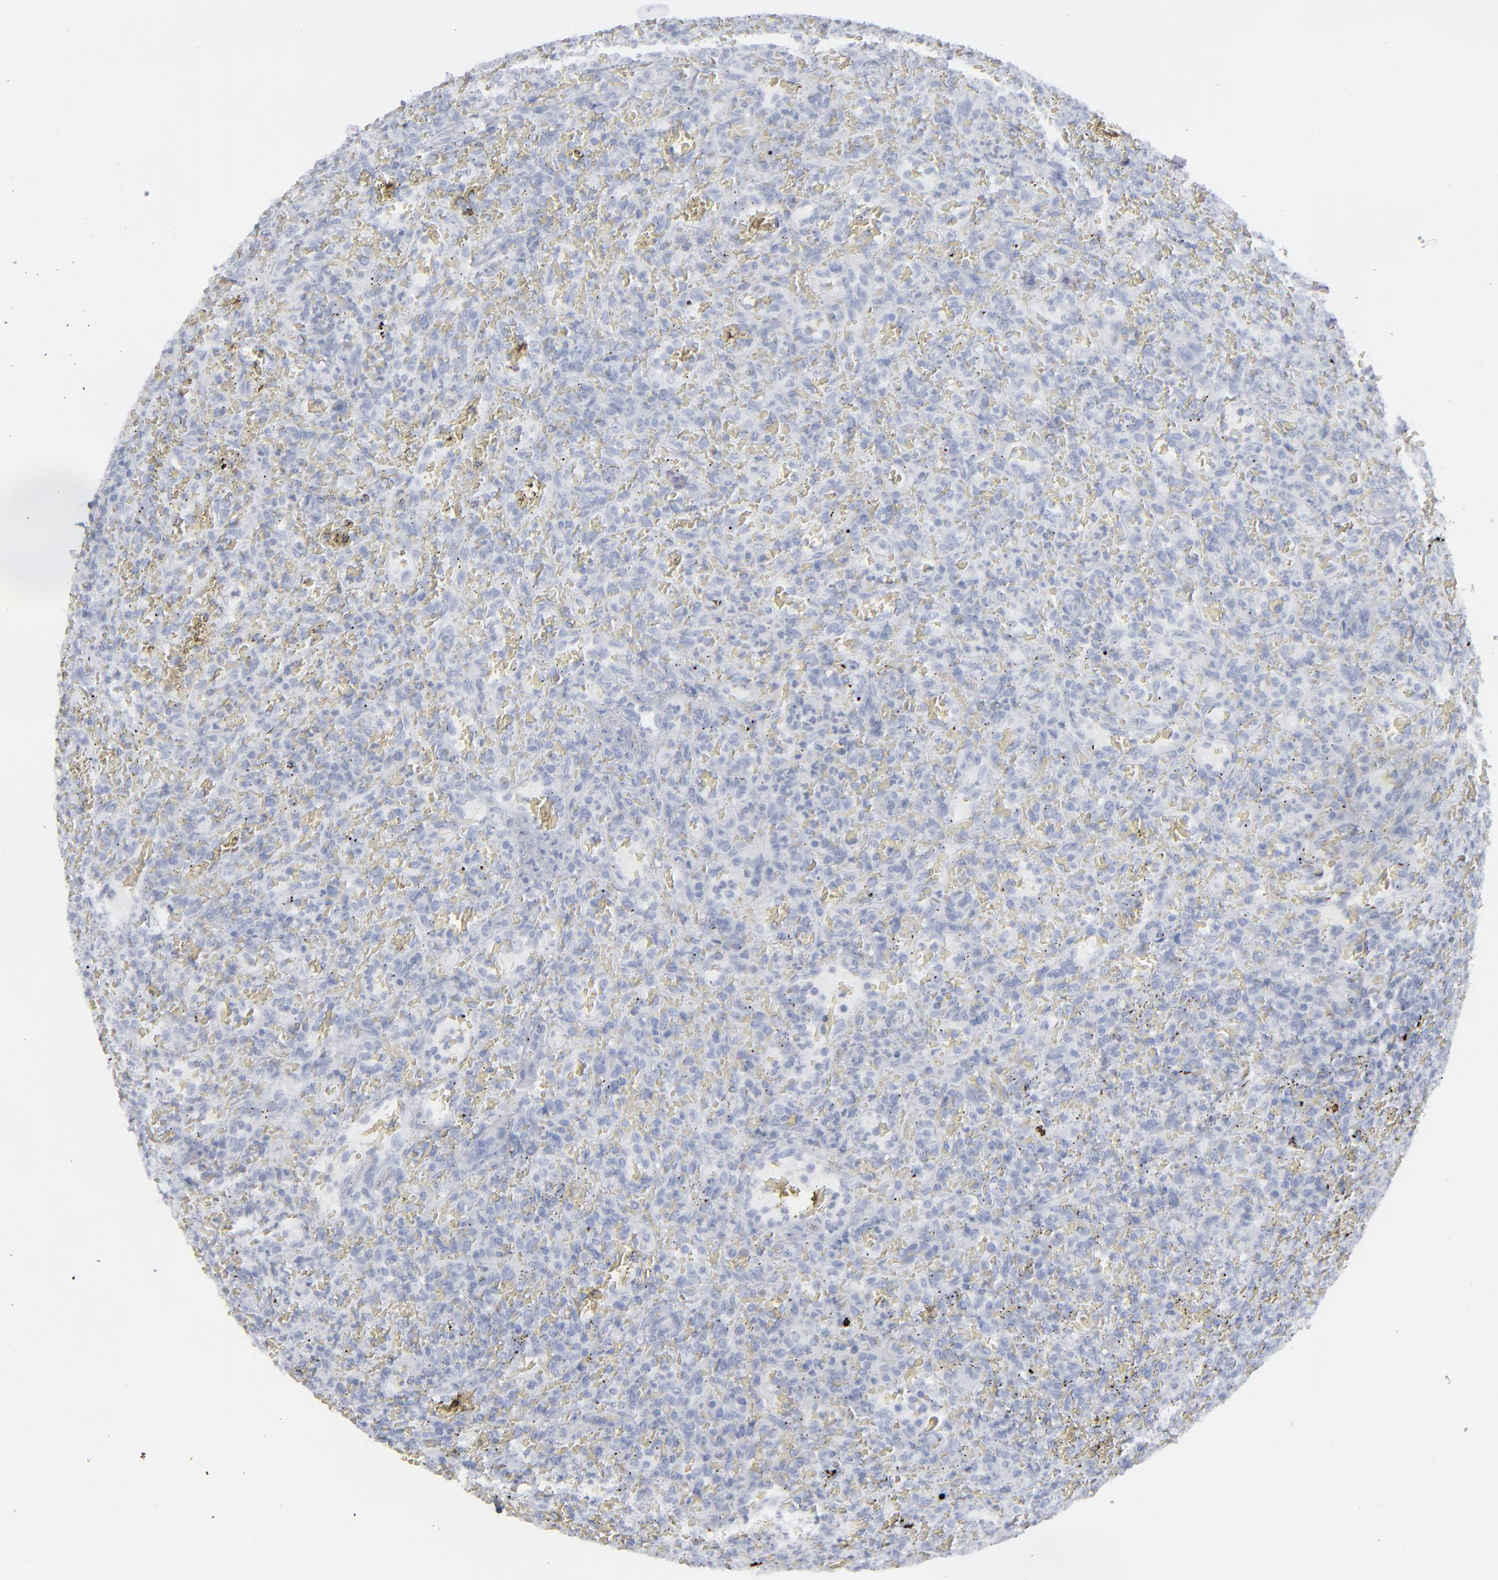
{"staining": {"intensity": "negative", "quantity": "none", "location": "none"}, "tissue": "lymphoma", "cell_type": "Tumor cells", "image_type": "cancer", "snomed": [{"axis": "morphology", "description": "Malignant lymphoma, non-Hodgkin's type, Low grade"}, {"axis": "topography", "description": "Spleen"}], "caption": "Human low-grade malignant lymphoma, non-Hodgkin's type stained for a protein using immunohistochemistry reveals no staining in tumor cells.", "gene": "MSLN", "patient": {"sex": "female", "age": 64}}